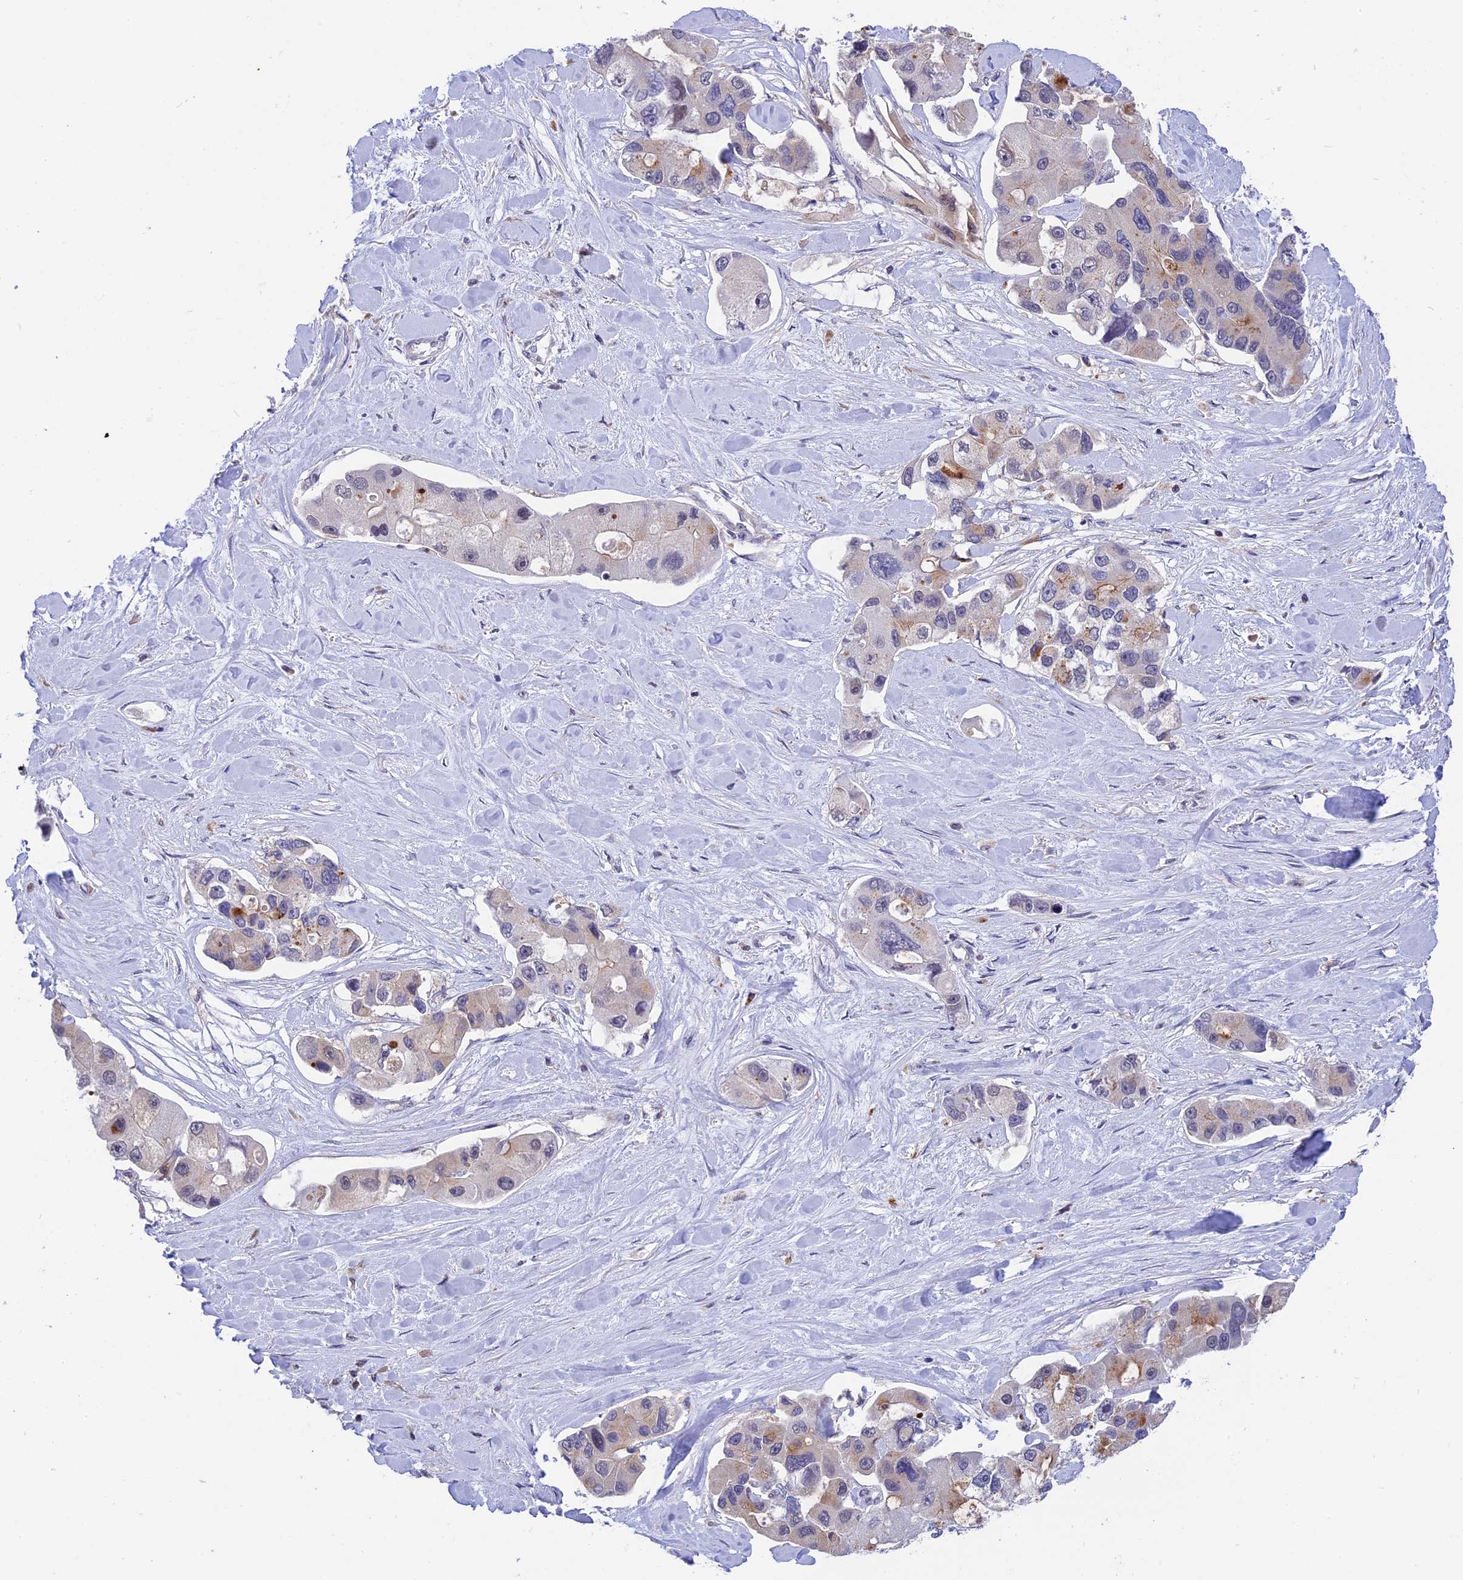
{"staining": {"intensity": "negative", "quantity": "none", "location": "none"}, "tissue": "lung cancer", "cell_type": "Tumor cells", "image_type": "cancer", "snomed": [{"axis": "morphology", "description": "Adenocarcinoma, NOS"}, {"axis": "topography", "description": "Lung"}], "caption": "A histopathology image of human adenocarcinoma (lung) is negative for staining in tumor cells.", "gene": "KCTD14", "patient": {"sex": "female", "age": 54}}